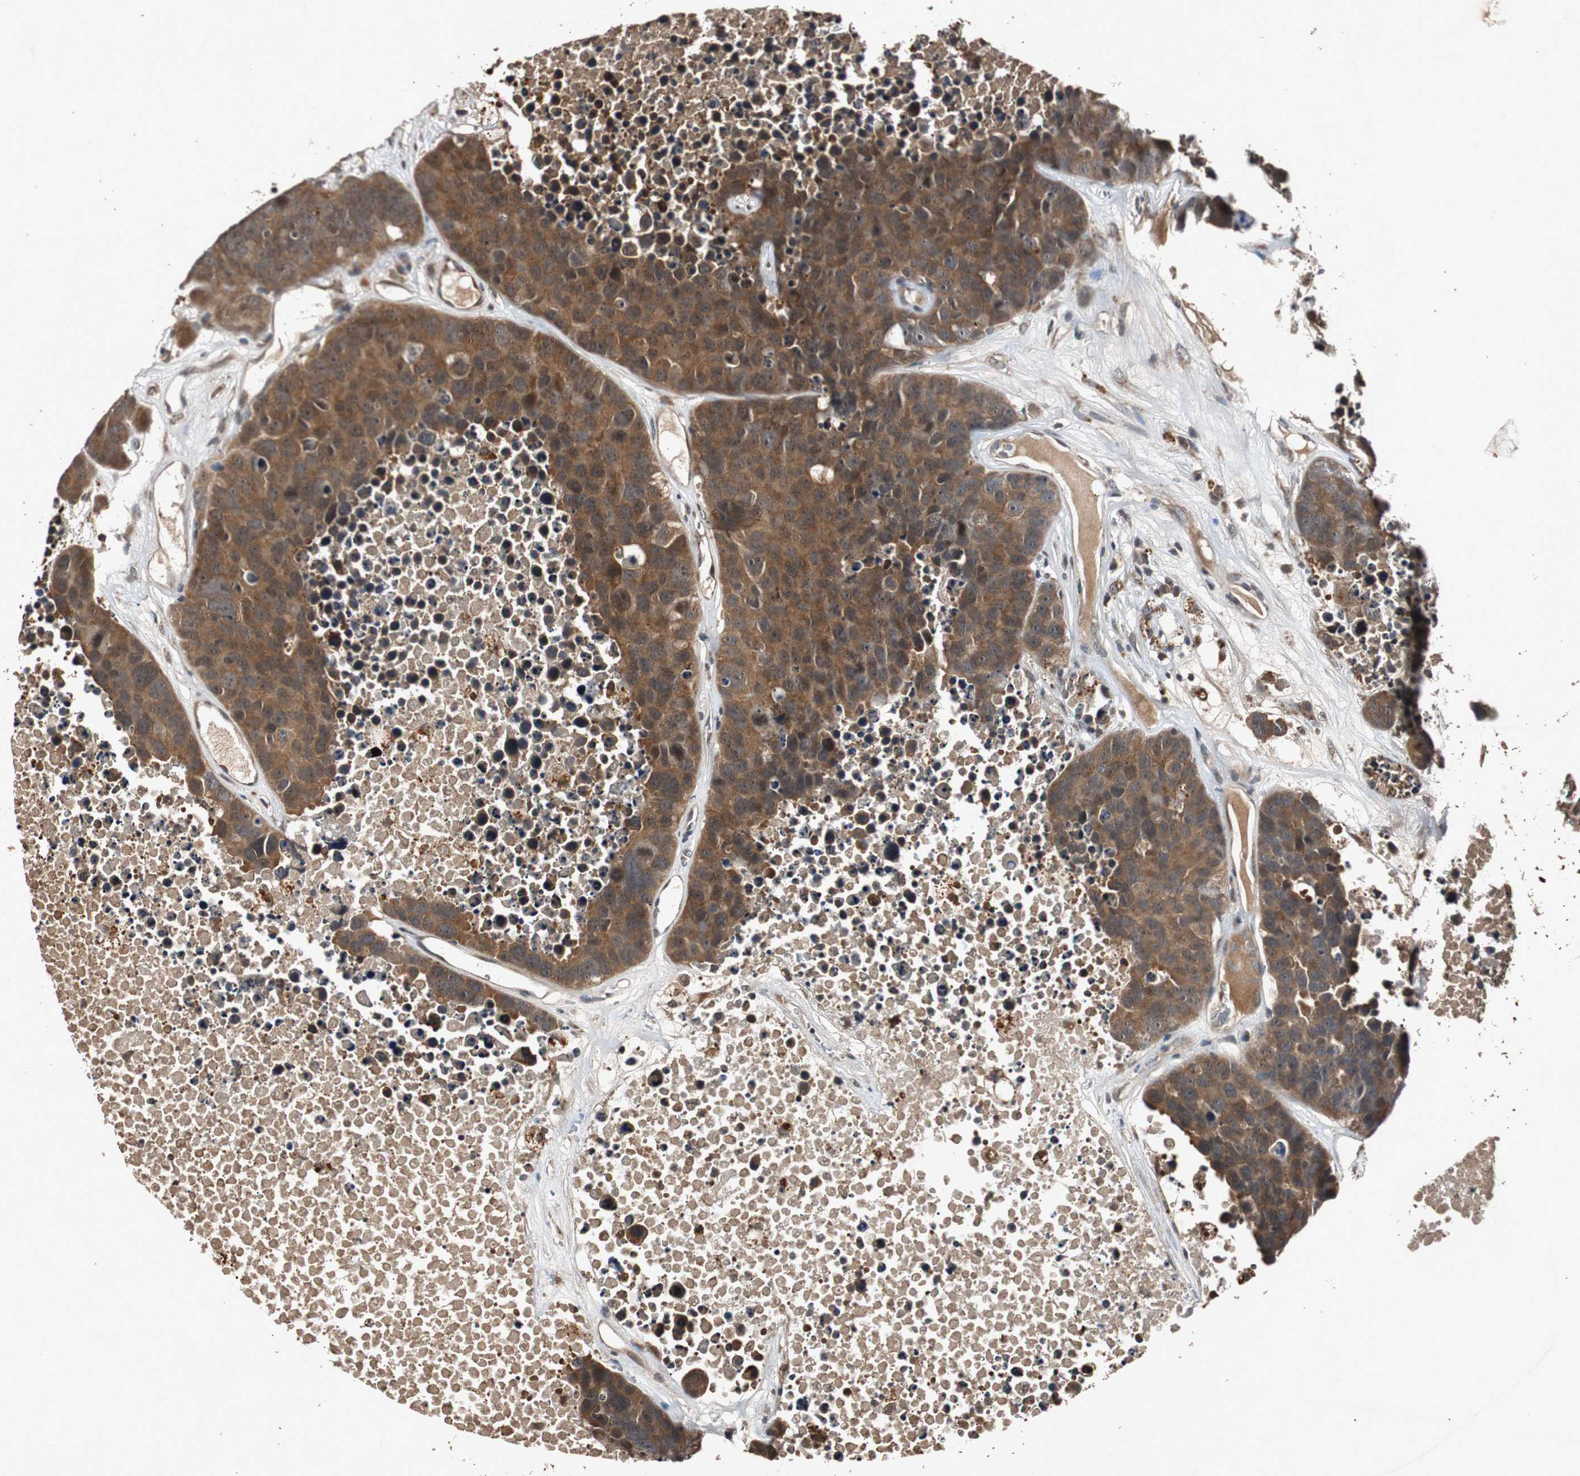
{"staining": {"intensity": "strong", "quantity": ">75%", "location": "cytoplasmic/membranous"}, "tissue": "carcinoid", "cell_type": "Tumor cells", "image_type": "cancer", "snomed": [{"axis": "morphology", "description": "Carcinoid, malignant, NOS"}, {"axis": "topography", "description": "Lung"}], "caption": "A photomicrograph of carcinoid stained for a protein reveals strong cytoplasmic/membranous brown staining in tumor cells.", "gene": "SLIT2", "patient": {"sex": "male", "age": 60}}